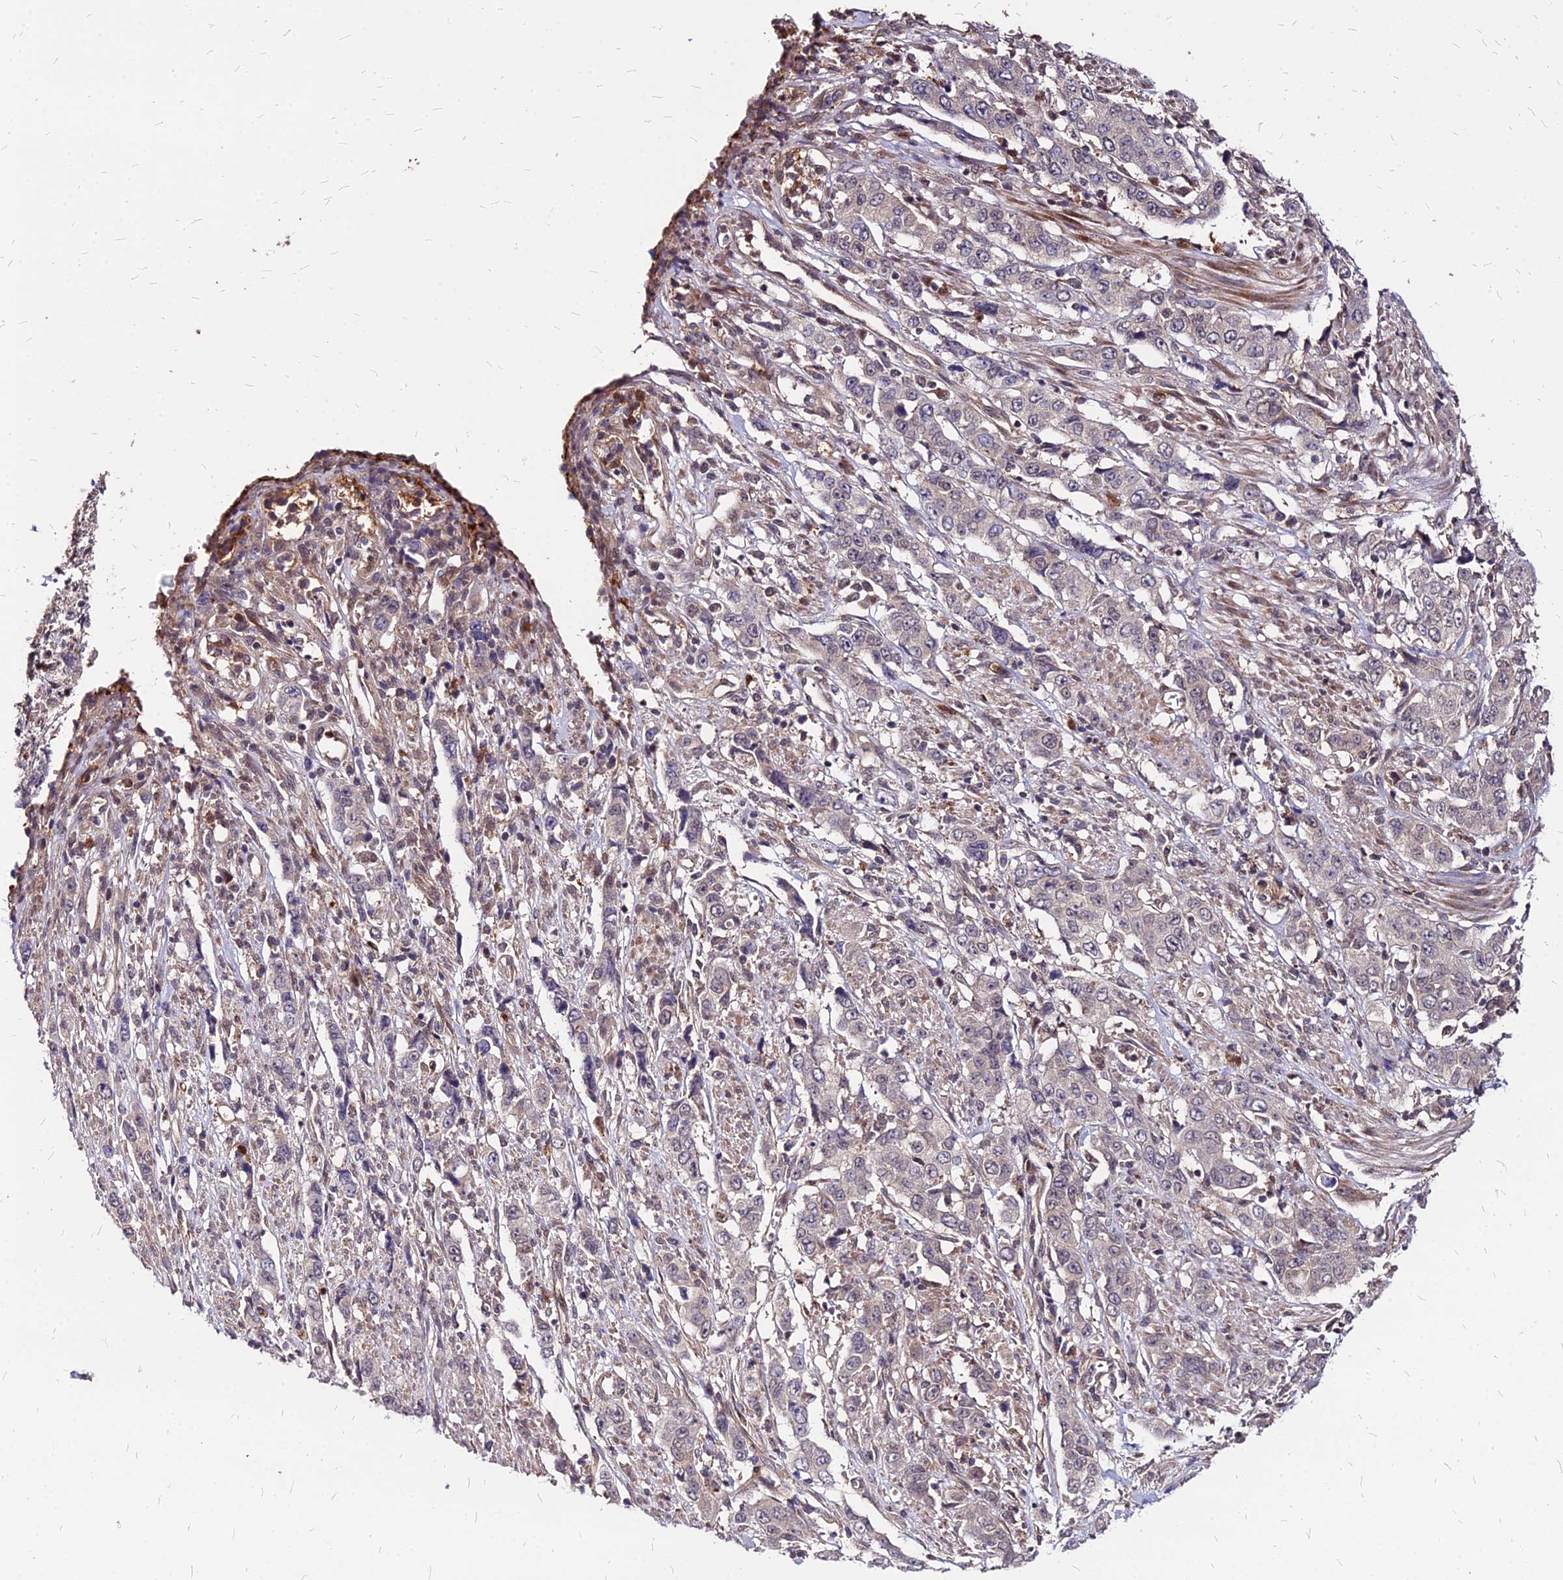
{"staining": {"intensity": "negative", "quantity": "none", "location": "none"}, "tissue": "stomach cancer", "cell_type": "Tumor cells", "image_type": "cancer", "snomed": [{"axis": "morphology", "description": "Adenocarcinoma, NOS"}, {"axis": "topography", "description": "Stomach, upper"}], "caption": "Tumor cells are negative for protein expression in human stomach cancer (adenocarcinoma).", "gene": "APBA3", "patient": {"sex": "male", "age": 62}}